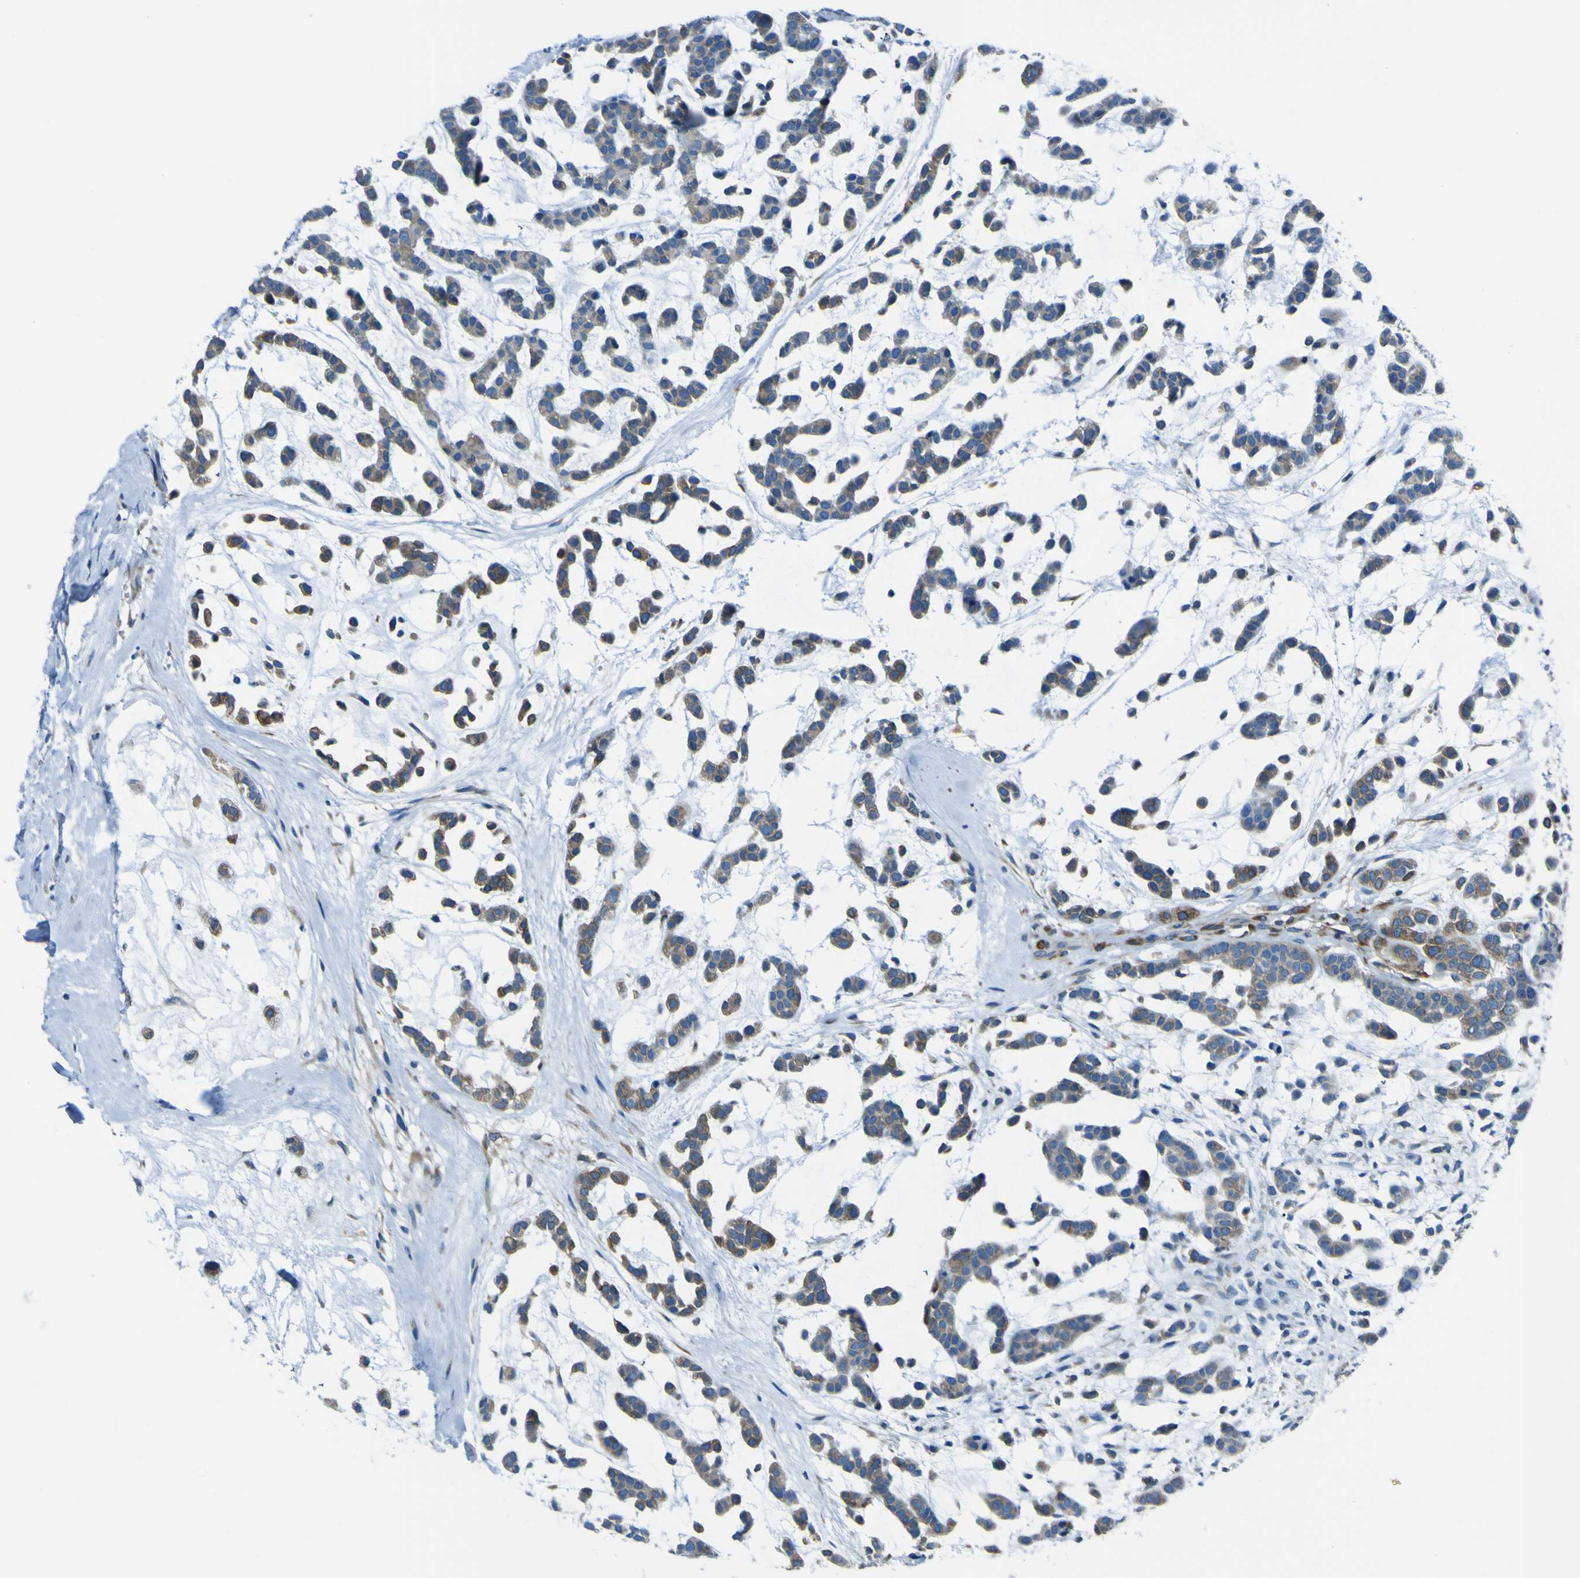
{"staining": {"intensity": "moderate", "quantity": ">75%", "location": "cytoplasmic/membranous"}, "tissue": "head and neck cancer", "cell_type": "Tumor cells", "image_type": "cancer", "snomed": [{"axis": "morphology", "description": "Adenocarcinoma, NOS"}, {"axis": "morphology", "description": "Adenoma, NOS"}, {"axis": "topography", "description": "Head-Neck"}], "caption": "This photomicrograph displays head and neck cancer (adenoma) stained with immunohistochemistry (IHC) to label a protein in brown. The cytoplasmic/membranous of tumor cells show moderate positivity for the protein. Nuclei are counter-stained blue.", "gene": "STIM1", "patient": {"sex": "female", "age": 55}}